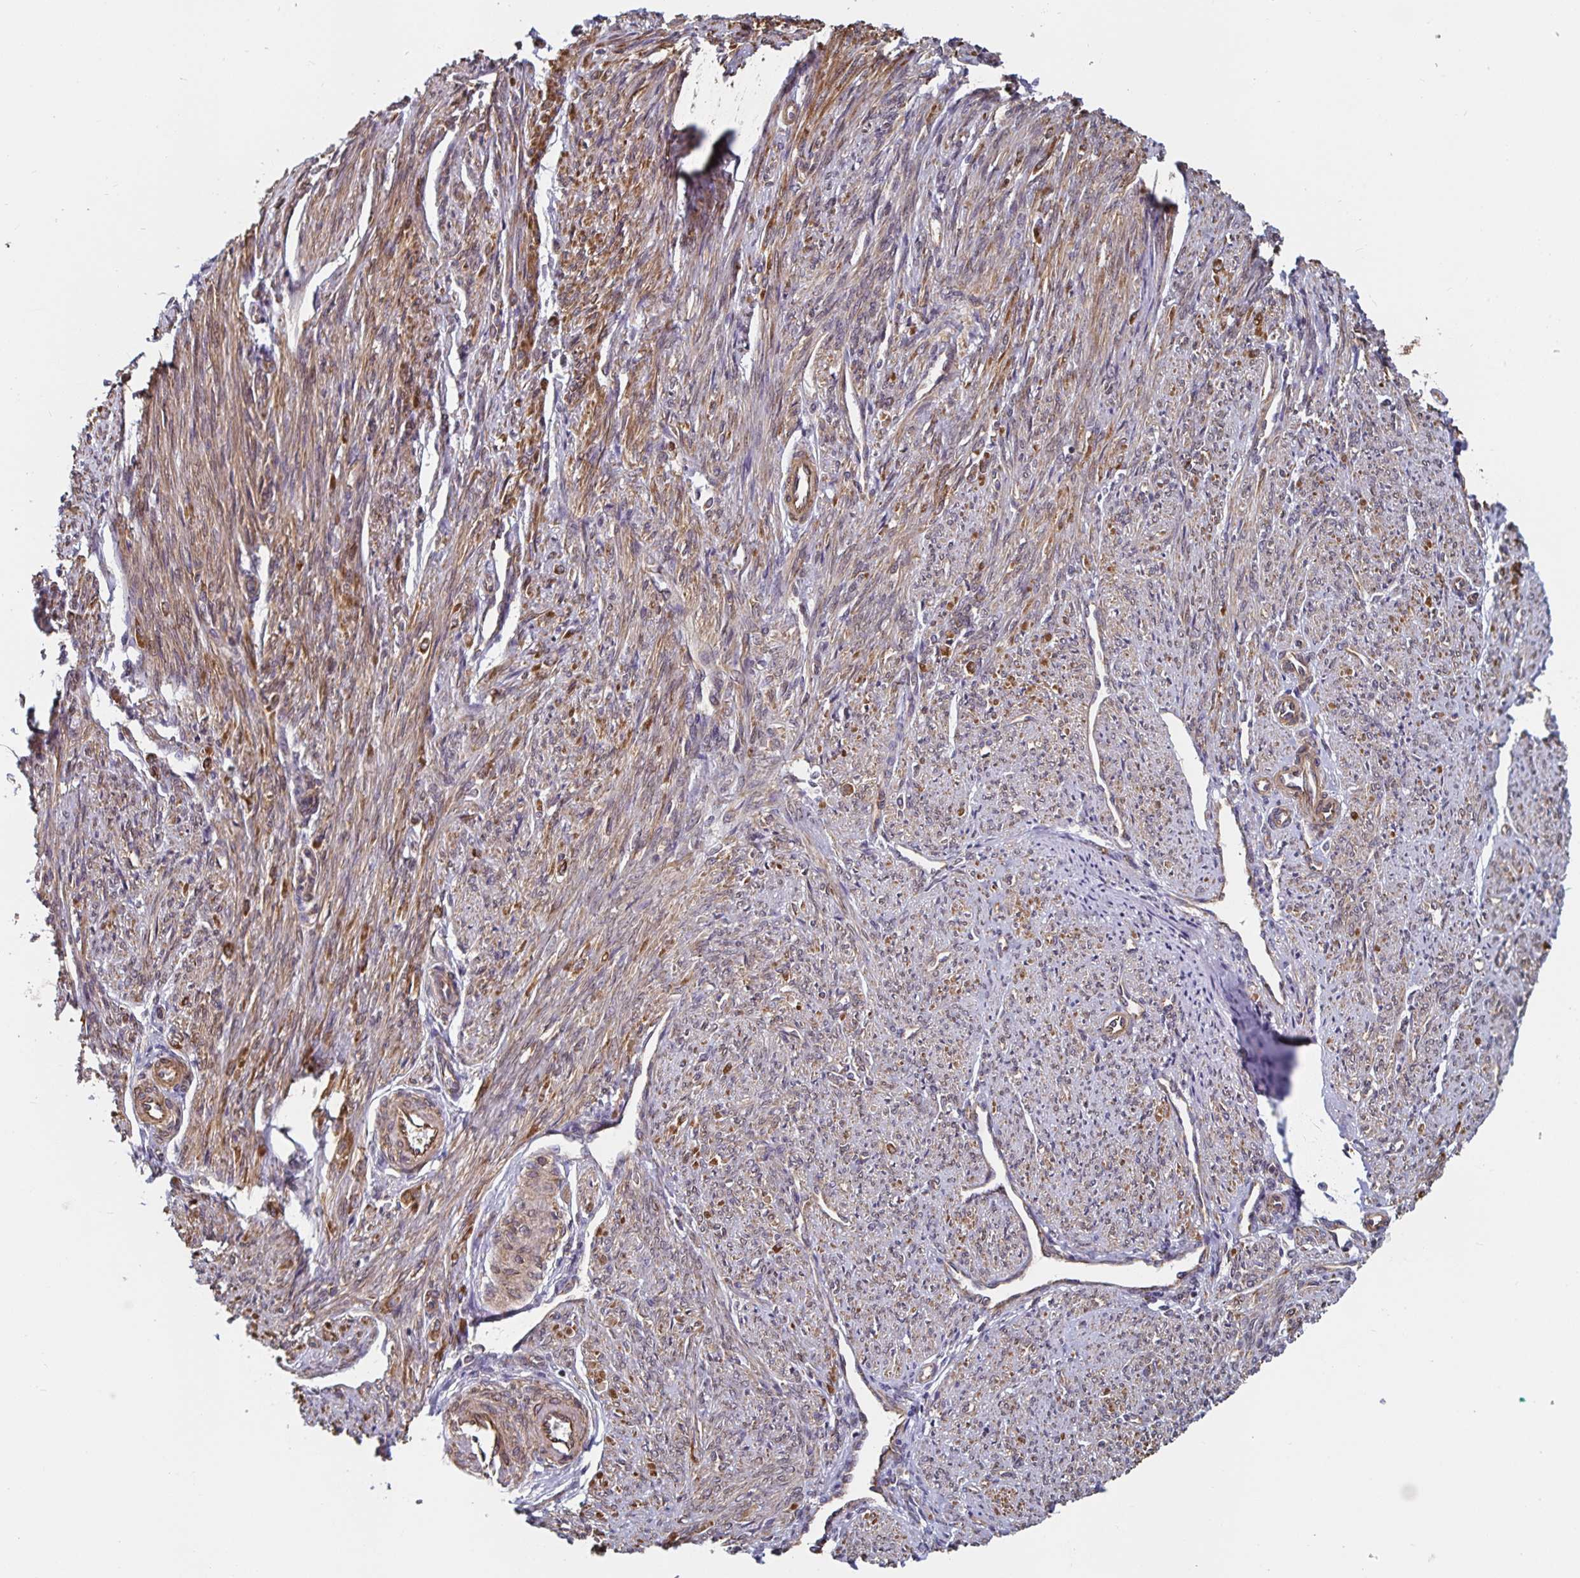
{"staining": {"intensity": "moderate", "quantity": ">75%", "location": "cytoplasmic/membranous,nuclear"}, "tissue": "smooth muscle", "cell_type": "Smooth muscle cells", "image_type": "normal", "snomed": [{"axis": "morphology", "description": "Normal tissue, NOS"}, {"axis": "topography", "description": "Smooth muscle"}], "caption": "DAB immunohistochemical staining of unremarkable human smooth muscle reveals moderate cytoplasmic/membranous,nuclear protein positivity in about >75% of smooth muscle cells.", "gene": "BCAP29", "patient": {"sex": "female", "age": 65}}